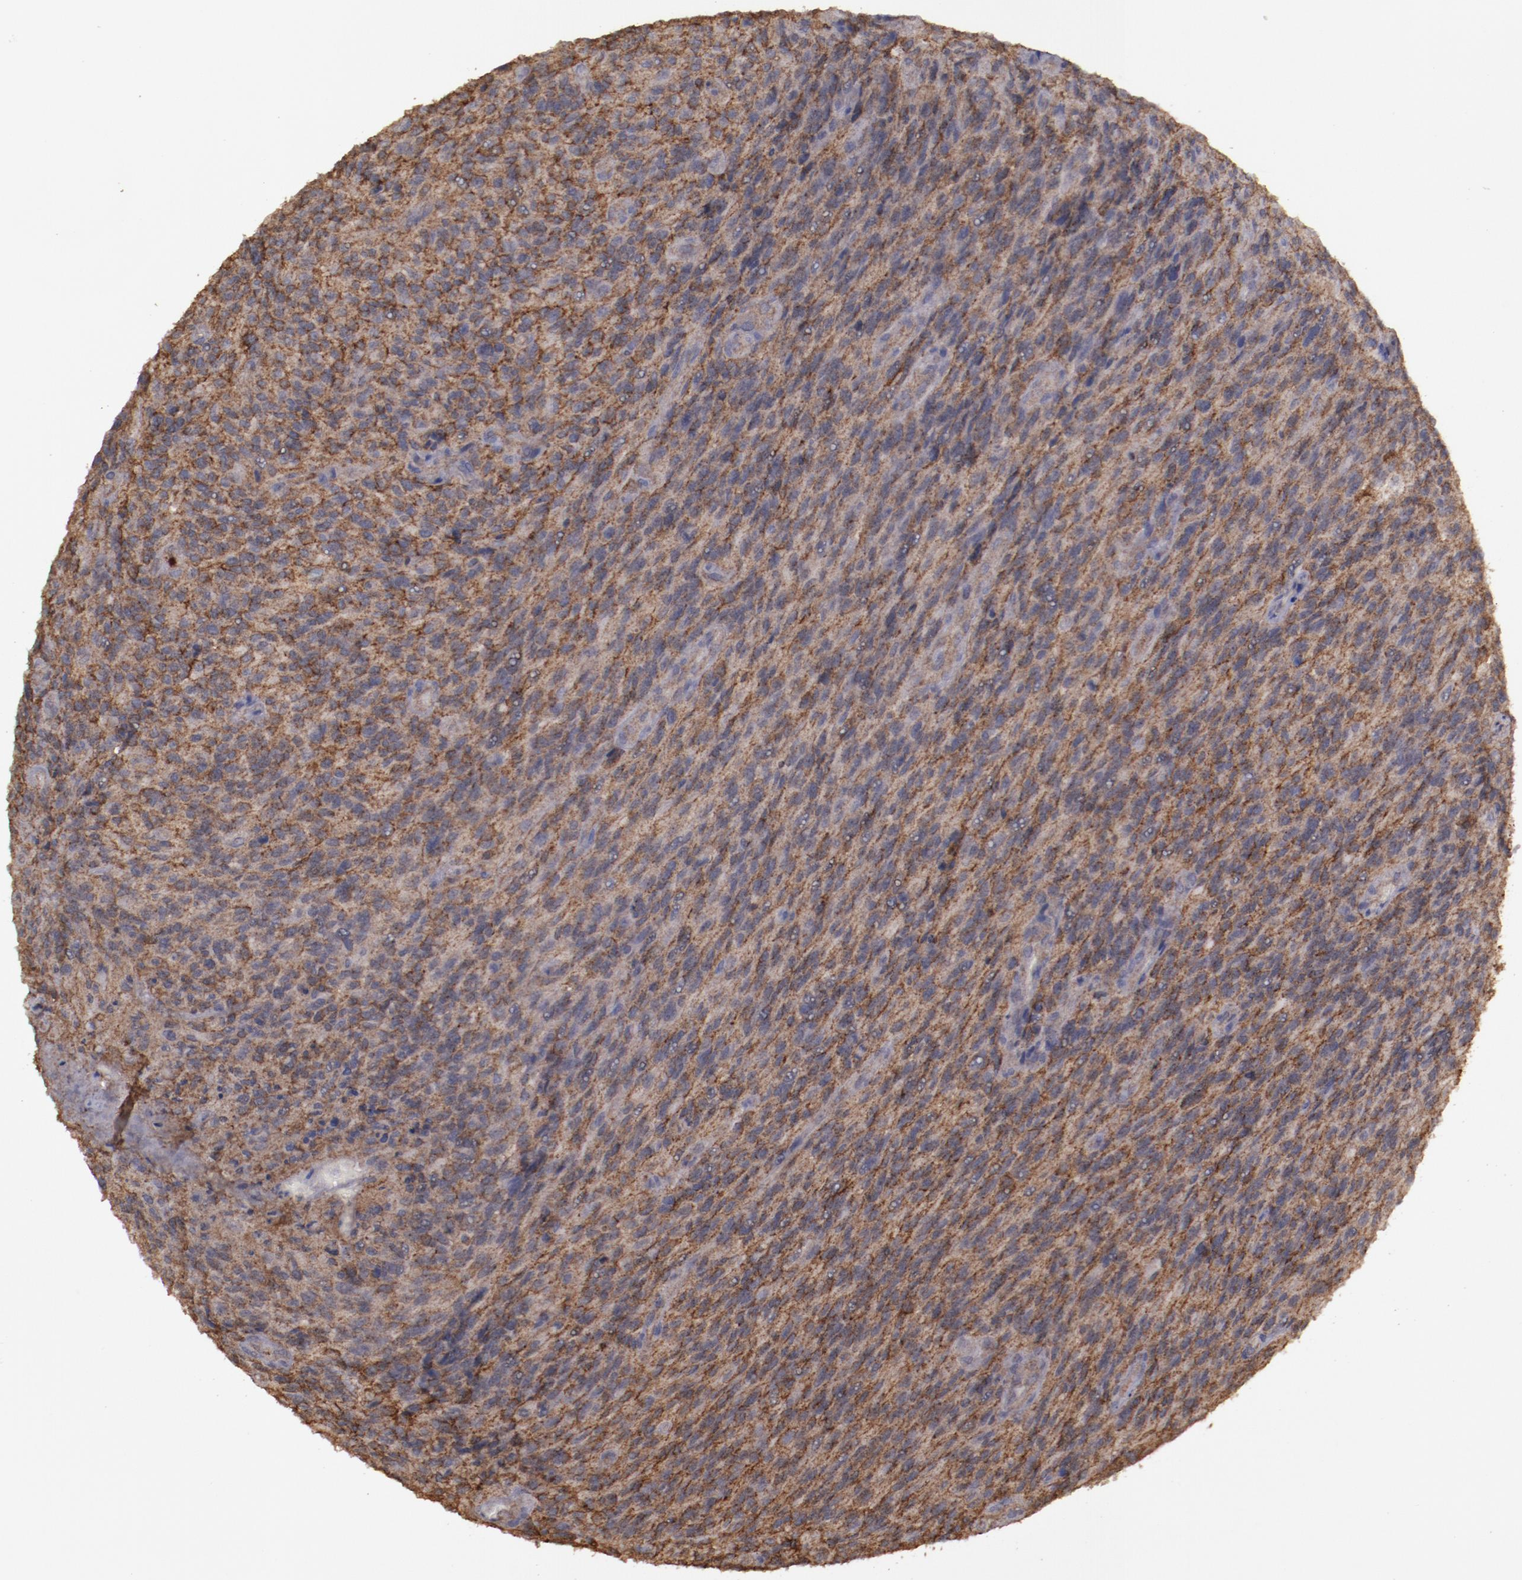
{"staining": {"intensity": "moderate", "quantity": ">75%", "location": "cytoplasmic/membranous"}, "tissue": "glioma", "cell_type": "Tumor cells", "image_type": "cancer", "snomed": [{"axis": "morphology", "description": "Normal tissue, NOS"}, {"axis": "morphology", "description": "Glioma, malignant, High grade"}, {"axis": "topography", "description": "Cerebral cortex"}], "caption": "Protein analysis of malignant glioma (high-grade) tissue reveals moderate cytoplasmic/membranous staining in approximately >75% of tumor cells.", "gene": "FAT1", "patient": {"sex": "male", "age": 56}}